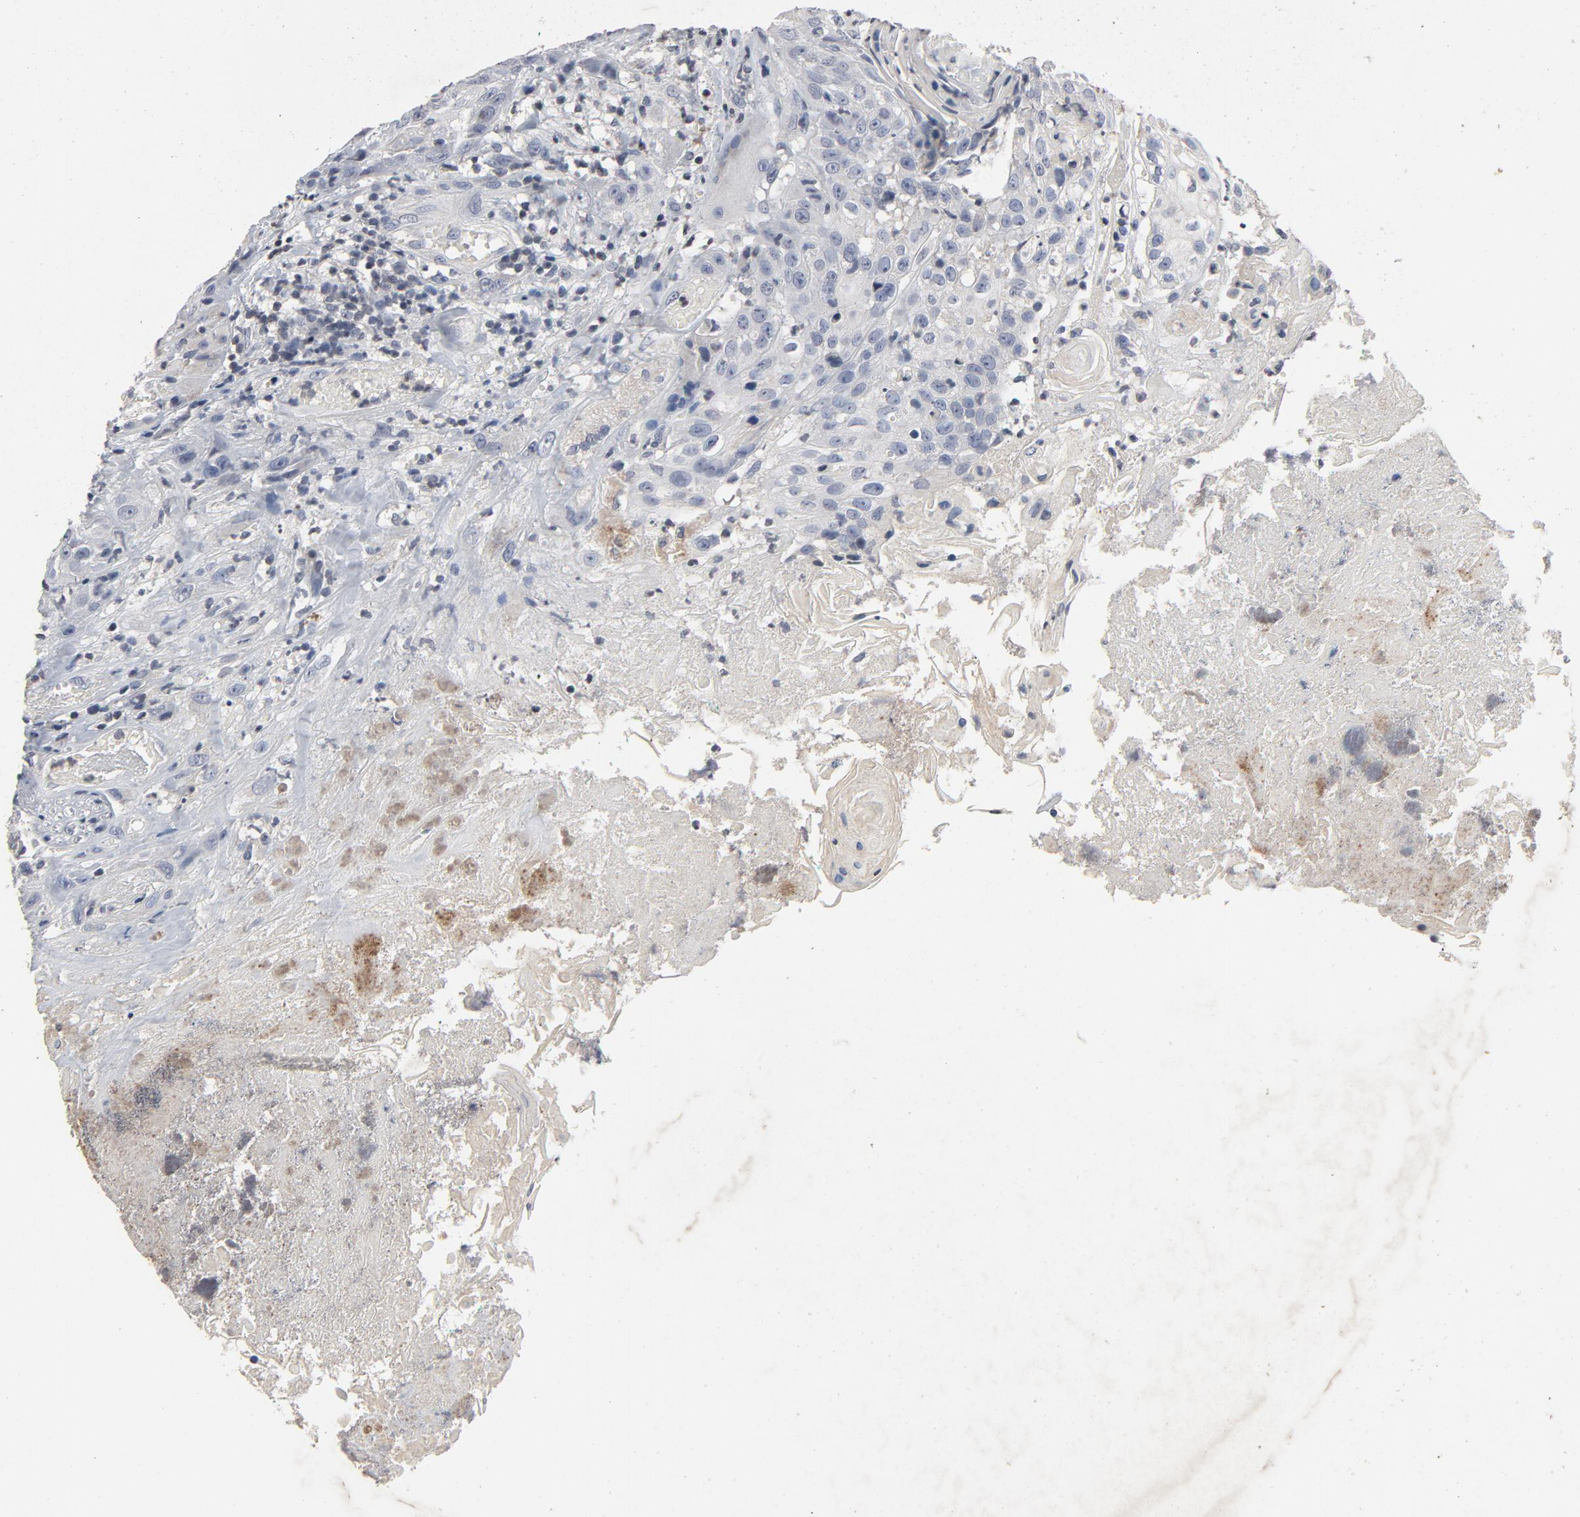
{"staining": {"intensity": "negative", "quantity": "none", "location": "none"}, "tissue": "head and neck cancer", "cell_type": "Tumor cells", "image_type": "cancer", "snomed": [{"axis": "morphology", "description": "Squamous cell carcinoma, NOS"}, {"axis": "topography", "description": "Head-Neck"}], "caption": "Immunohistochemistry micrograph of neoplastic tissue: human head and neck squamous cell carcinoma stained with DAB (3,3'-diaminobenzidine) displays no significant protein staining in tumor cells.", "gene": "TCL1A", "patient": {"sex": "female", "age": 84}}